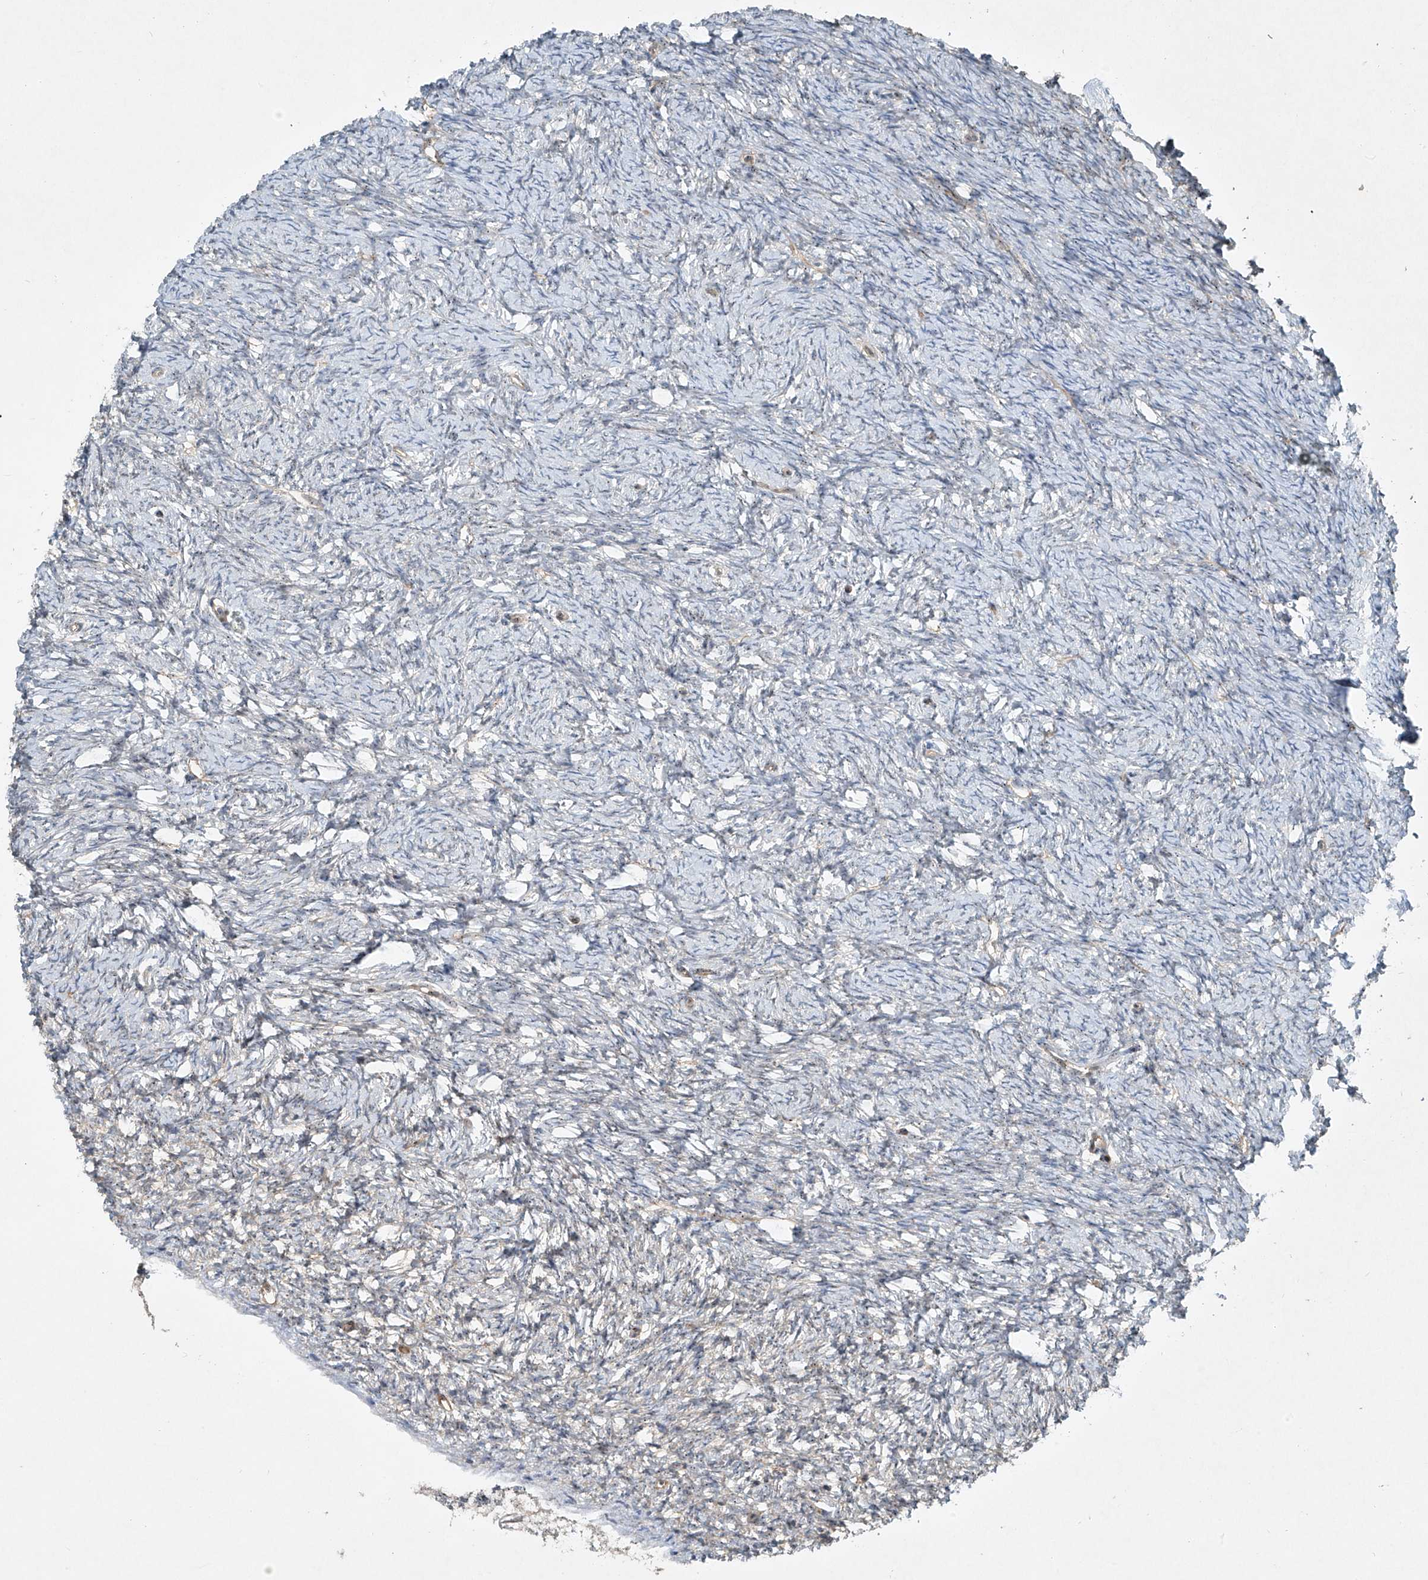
{"staining": {"intensity": "strong", "quantity": ">75%", "location": "cytoplasmic/membranous"}, "tissue": "ovary", "cell_type": "Follicle cells", "image_type": "normal", "snomed": [{"axis": "morphology", "description": "Normal tissue, NOS"}, {"axis": "morphology", "description": "Cyst, NOS"}, {"axis": "topography", "description": "Ovary"}], "caption": "Immunohistochemistry histopathology image of benign human ovary stained for a protein (brown), which reveals high levels of strong cytoplasmic/membranous positivity in approximately >75% of follicle cells.", "gene": "PPCS", "patient": {"sex": "female", "age": 33}}